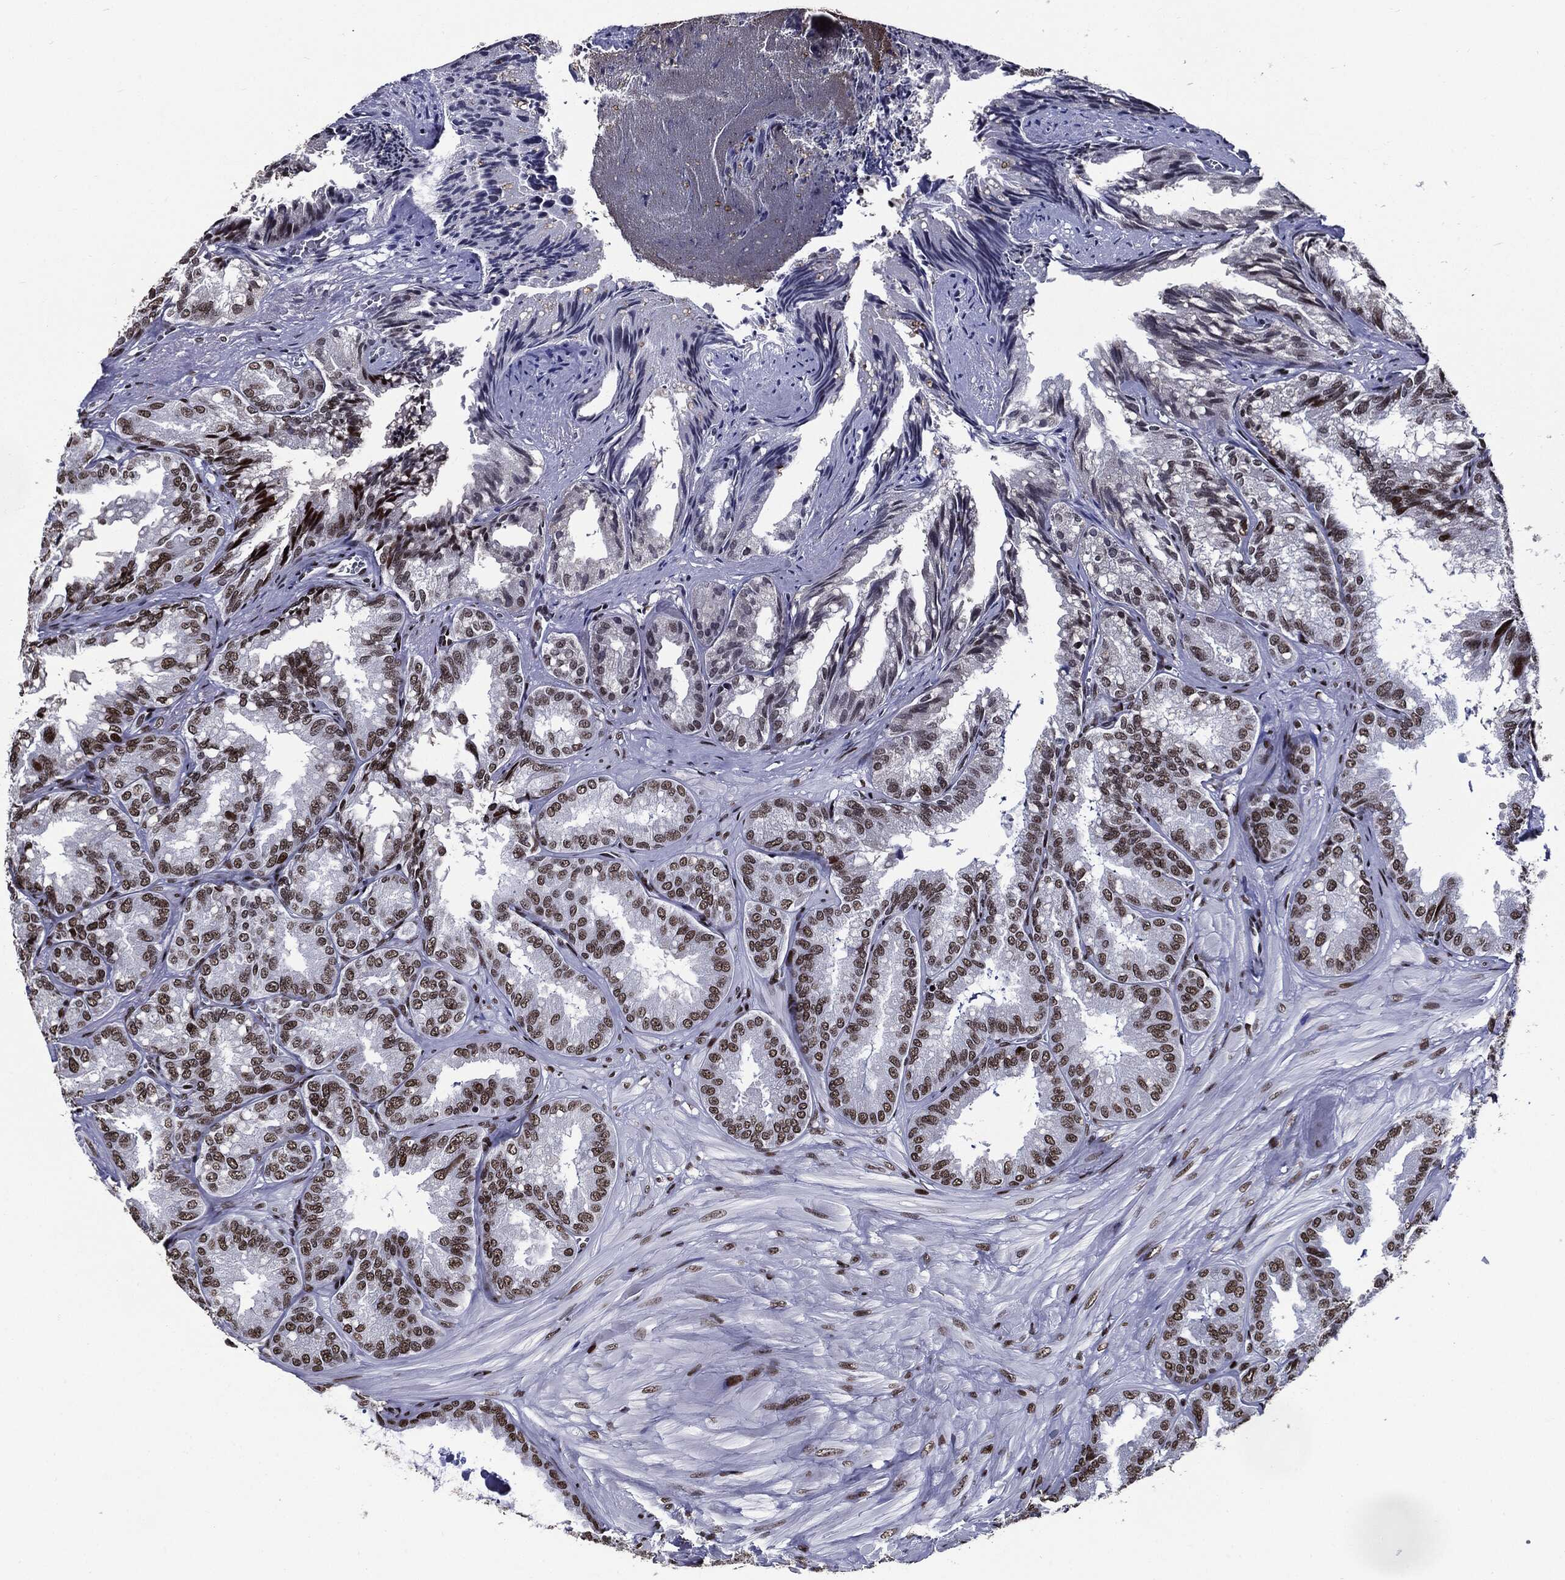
{"staining": {"intensity": "strong", "quantity": "25%-75%", "location": "nuclear"}, "tissue": "epididymis", "cell_type": "Glandular cells", "image_type": "normal", "snomed": [{"axis": "morphology", "description": "Normal tissue, NOS"}, {"axis": "topography", "description": "Seminal veicle"}, {"axis": "topography", "description": "Epididymis"}], "caption": "Immunohistochemical staining of unremarkable epididymis reveals high levels of strong nuclear staining in approximately 25%-75% of glandular cells.", "gene": "ZFP91", "patient": {"sex": "male", "age": 63}}